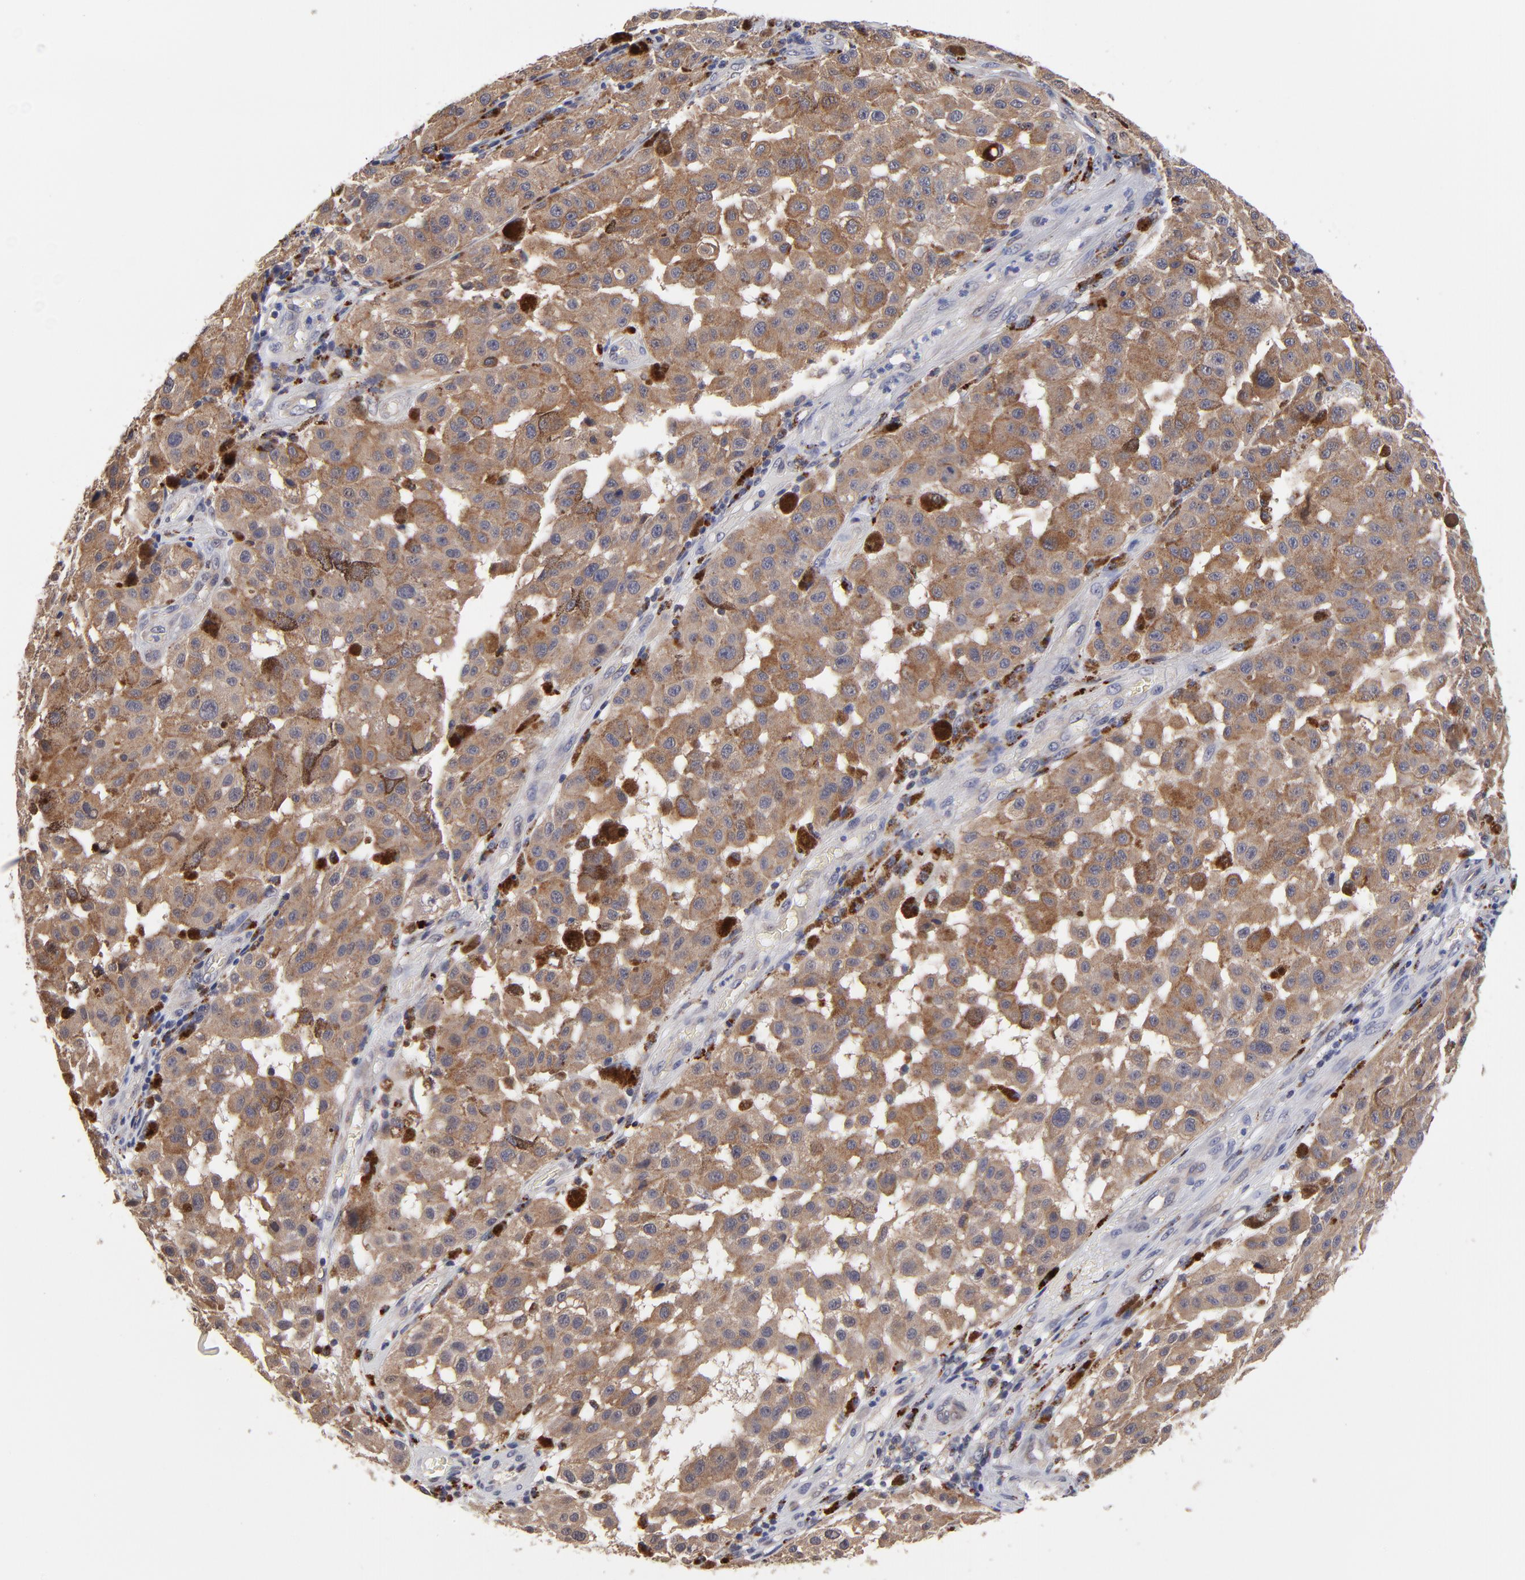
{"staining": {"intensity": "strong", "quantity": ">75%", "location": "cytoplasmic/membranous"}, "tissue": "melanoma", "cell_type": "Tumor cells", "image_type": "cancer", "snomed": [{"axis": "morphology", "description": "Malignant melanoma, NOS"}, {"axis": "topography", "description": "Skin"}], "caption": "Protein expression analysis of melanoma exhibits strong cytoplasmic/membranous staining in approximately >75% of tumor cells.", "gene": "PDE4B", "patient": {"sex": "female", "age": 64}}